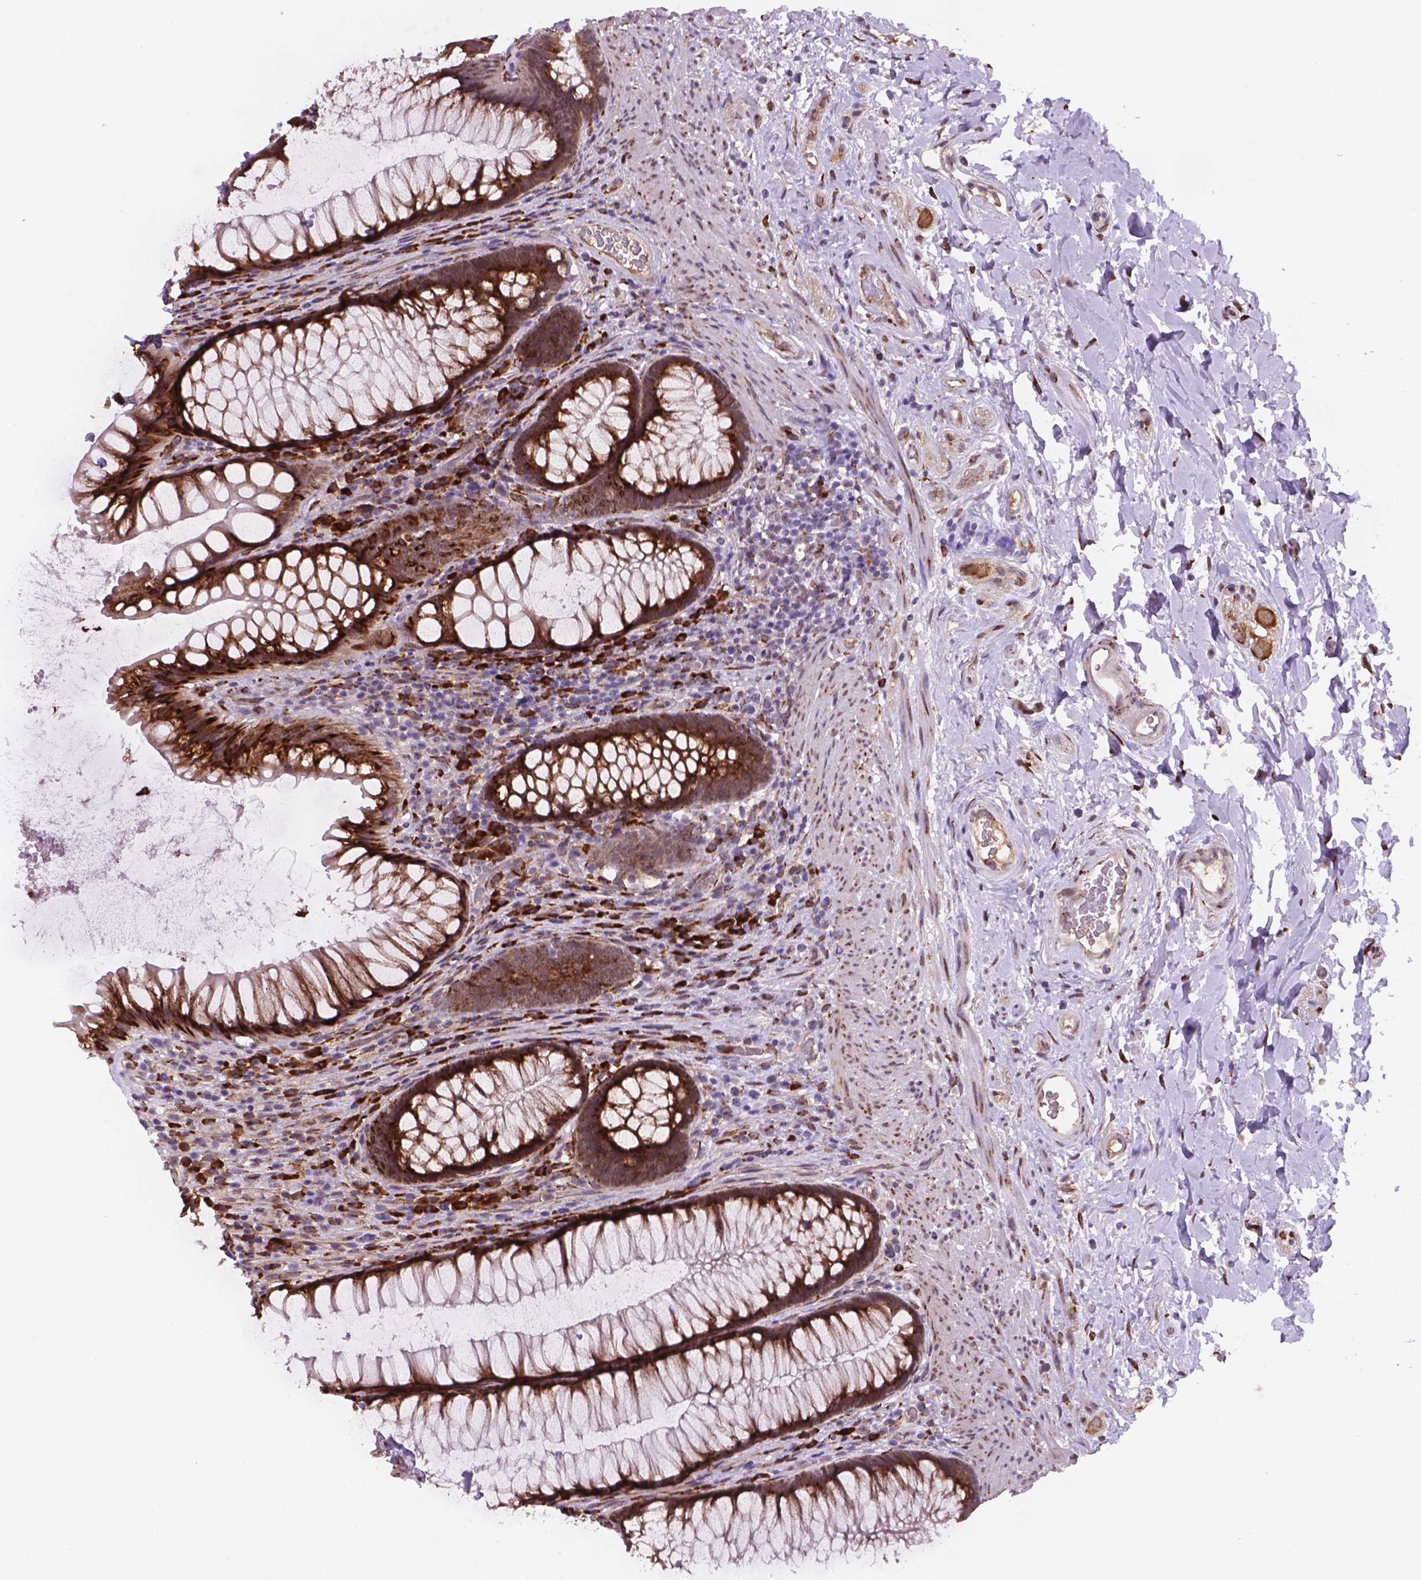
{"staining": {"intensity": "strong", "quantity": ">75%", "location": "cytoplasmic/membranous"}, "tissue": "rectum", "cell_type": "Glandular cells", "image_type": "normal", "snomed": [{"axis": "morphology", "description": "Normal tissue, NOS"}, {"axis": "topography", "description": "Smooth muscle"}, {"axis": "topography", "description": "Rectum"}], "caption": "Unremarkable rectum was stained to show a protein in brown. There is high levels of strong cytoplasmic/membranous staining in about >75% of glandular cells.", "gene": "FNIP1", "patient": {"sex": "male", "age": 53}}